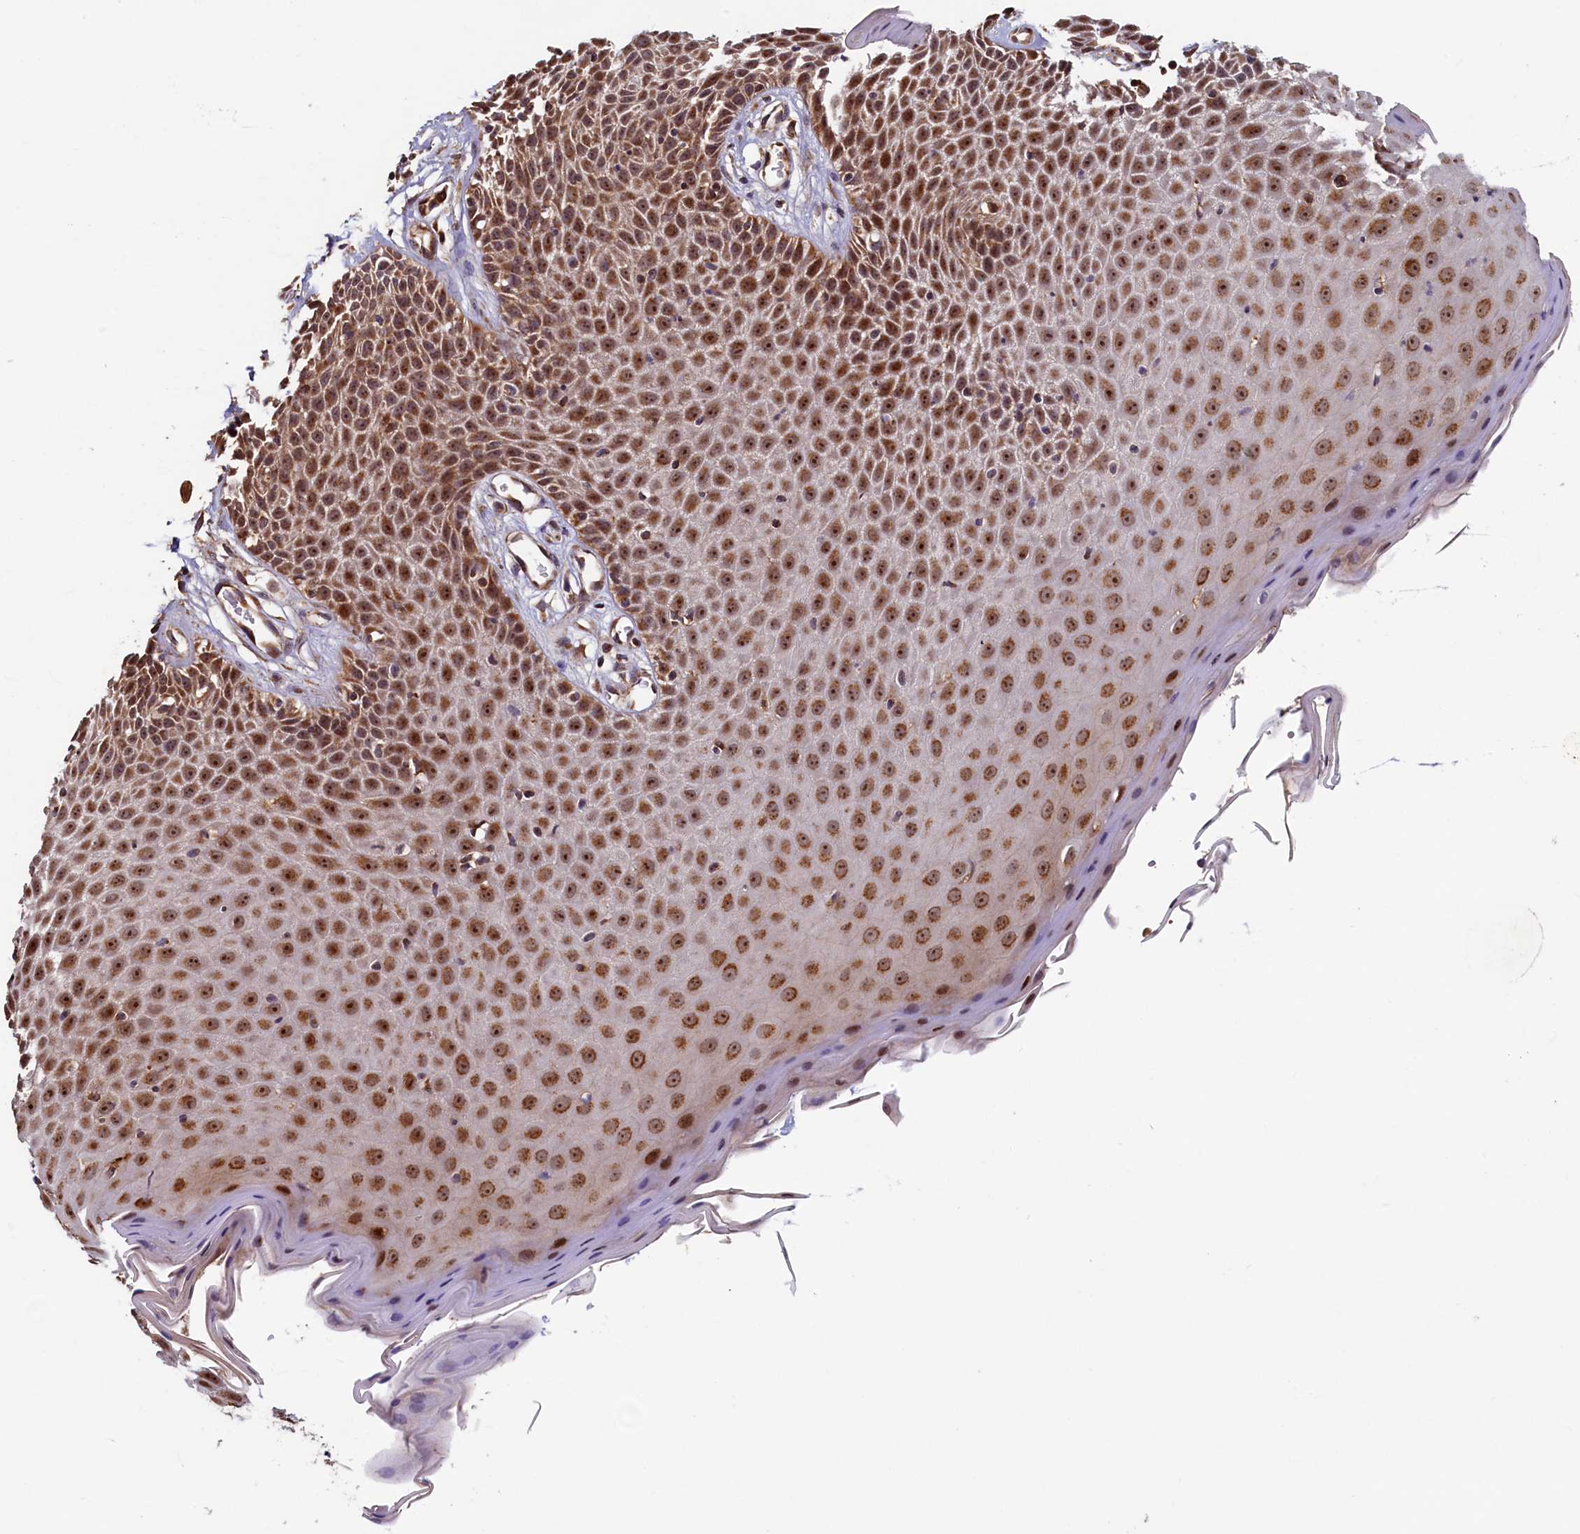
{"staining": {"intensity": "moderate", "quantity": ">75%", "location": "cytoplasmic/membranous,nuclear"}, "tissue": "skin", "cell_type": "Epidermal cells", "image_type": "normal", "snomed": [{"axis": "morphology", "description": "Normal tissue, NOS"}, {"axis": "topography", "description": "Vulva"}], "caption": "Immunohistochemistry (IHC) photomicrograph of unremarkable skin: skin stained using IHC shows medium levels of moderate protein expression localized specifically in the cytoplasmic/membranous,nuclear of epidermal cells, appearing as a cytoplasmic/membranous,nuclear brown color.", "gene": "NCKAP5L", "patient": {"sex": "female", "age": 68}}